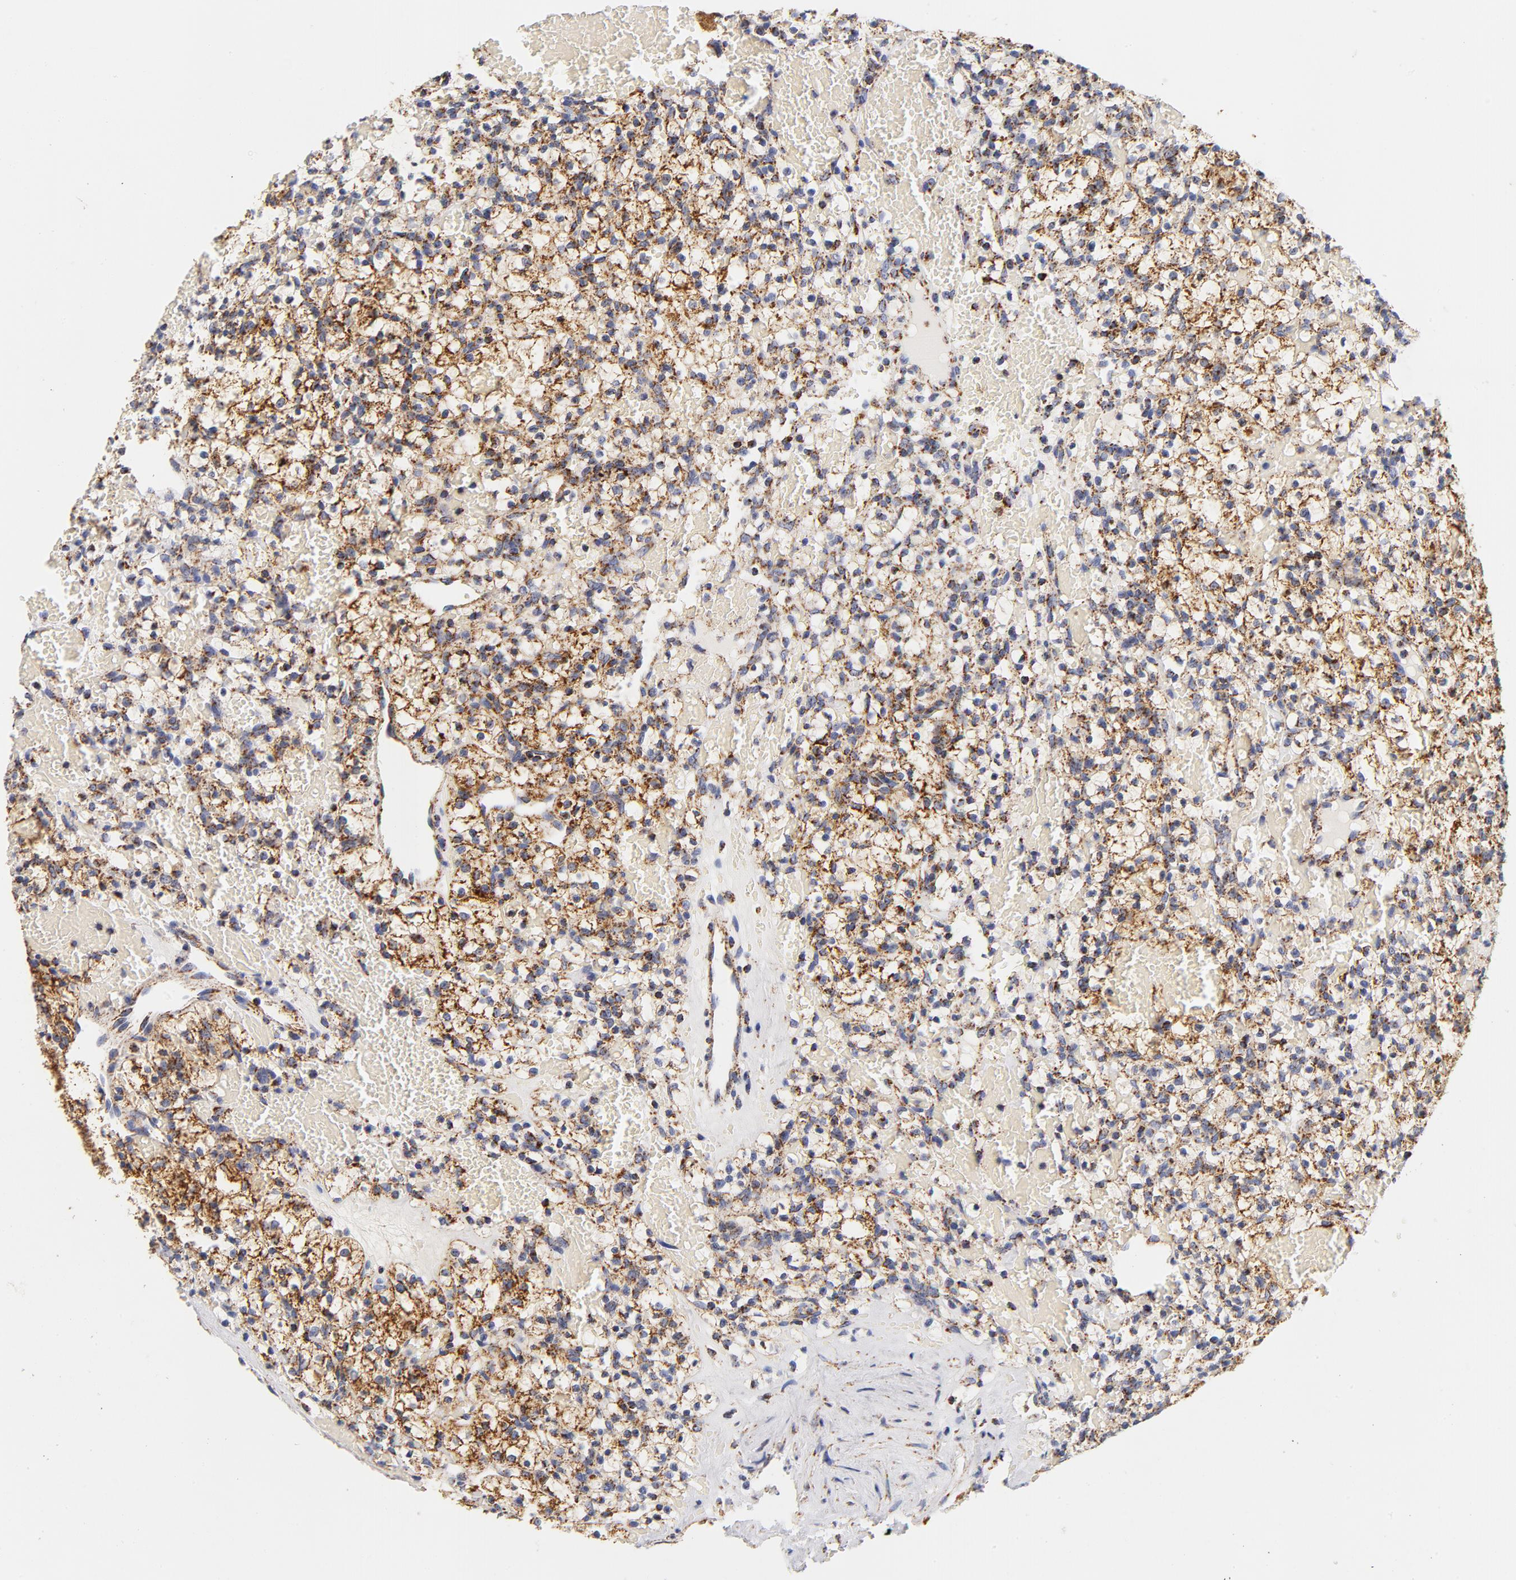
{"staining": {"intensity": "strong", "quantity": ">75%", "location": "cytoplasmic/membranous"}, "tissue": "renal cancer", "cell_type": "Tumor cells", "image_type": "cancer", "snomed": [{"axis": "morphology", "description": "Adenocarcinoma, NOS"}, {"axis": "topography", "description": "Kidney"}], "caption": "The micrograph demonstrates immunohistochemical staining of renal cancer. There is strong cytoplasmic/membranous staining is seen in about >75% of tumor cells.", "gene": "ECHS1", "patient": {"sex": "female", "age": 60}}